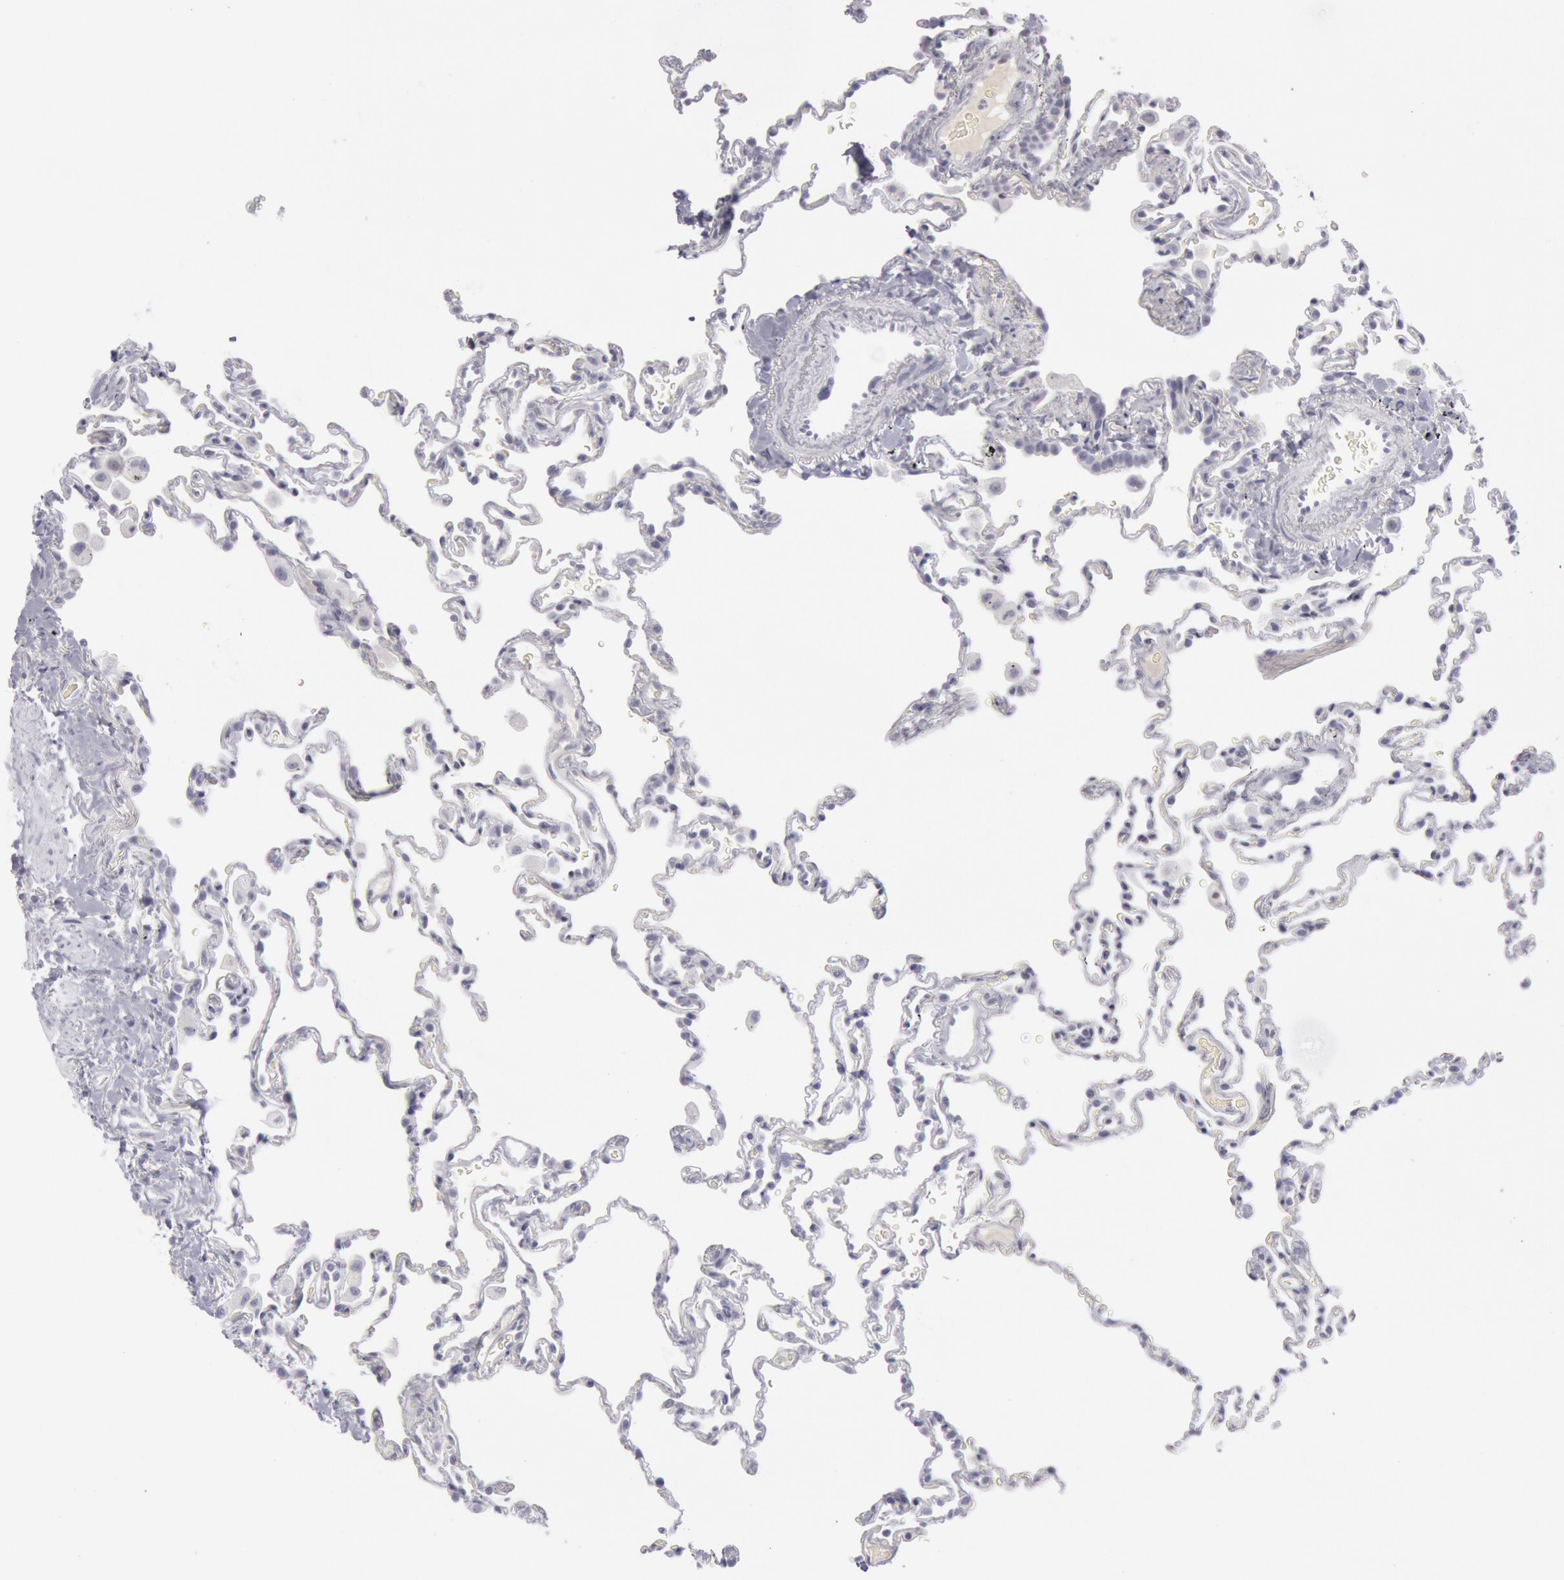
{"staining": {"intensity": "negative", "quantity": "none", "location": "none"}, "tissue": "lung", "cell_type": "Alveolar cells", "image_type": "normal", "snomed": [{"axis": "morphology", "description": "Normal tissue, NOS"}, {"axis": "topography", "description": "Lung"}], "caption": "Immunohistochemistry photomicrograph of unremarkable lung stained for a protein (brown), which reveals no expression in alveolar cells. The staining is performed using DAB brown chromogen with nuclei counter-stained in using hematoxylin.", "gene": "KRT16", "patient": {"sex": "male", "age": 59}}